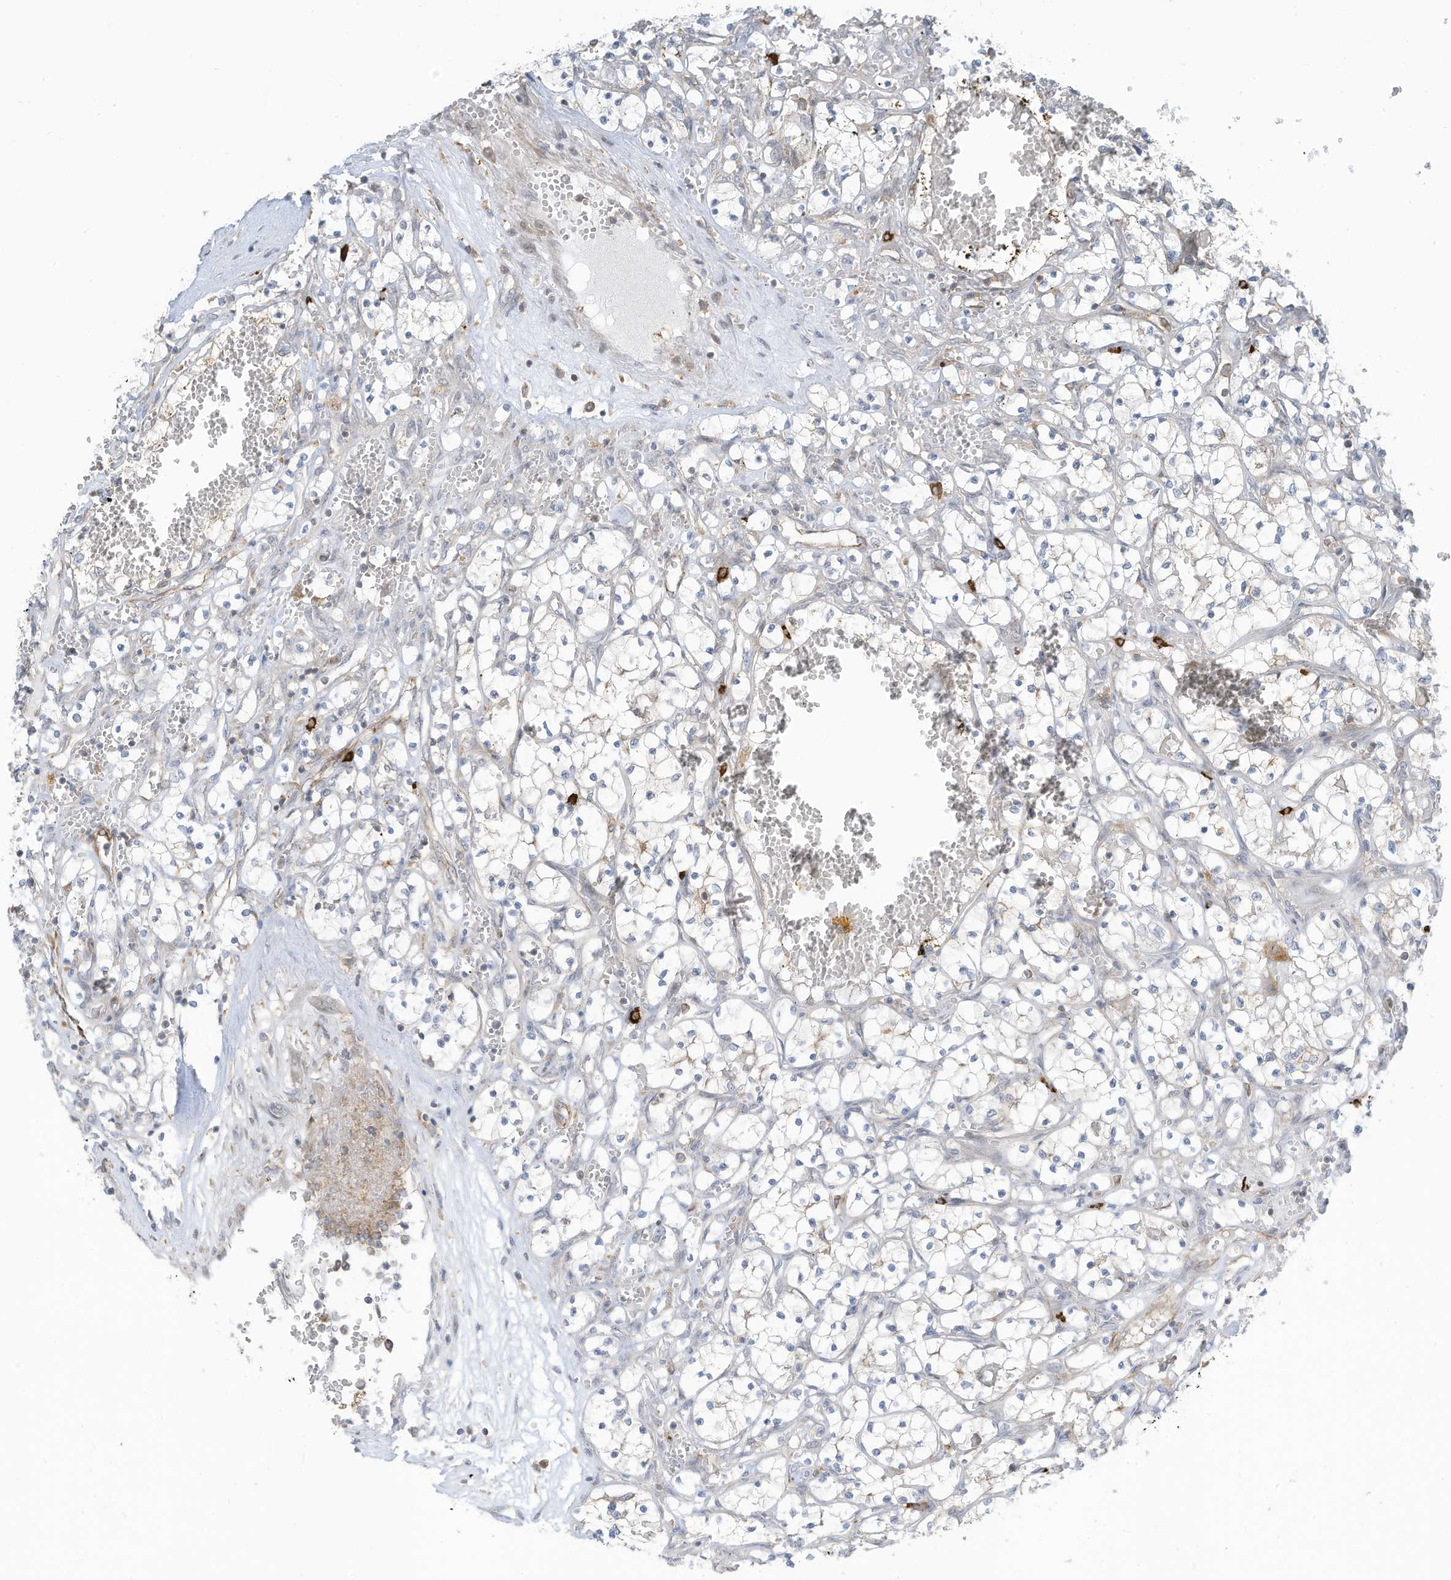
{"staining": {"intensity": "negative", "quantity": "none", "location": "none"}, "tissue": "renal cancer", "cell_type": "Tumor cells", "image_type": "cancer", "snomed": [{"axis": "morphology", "description": "Adenocarcinoma, NOS"}, {"axis": "topography", "description": "Kidney"}], "caption": "Adenocarcinoma (renal) was stained to show a protein in brown. There is no significant staining in tumor cells.", "gene": "DZIP3", "patient": {"sex": "female", "age": 69}}